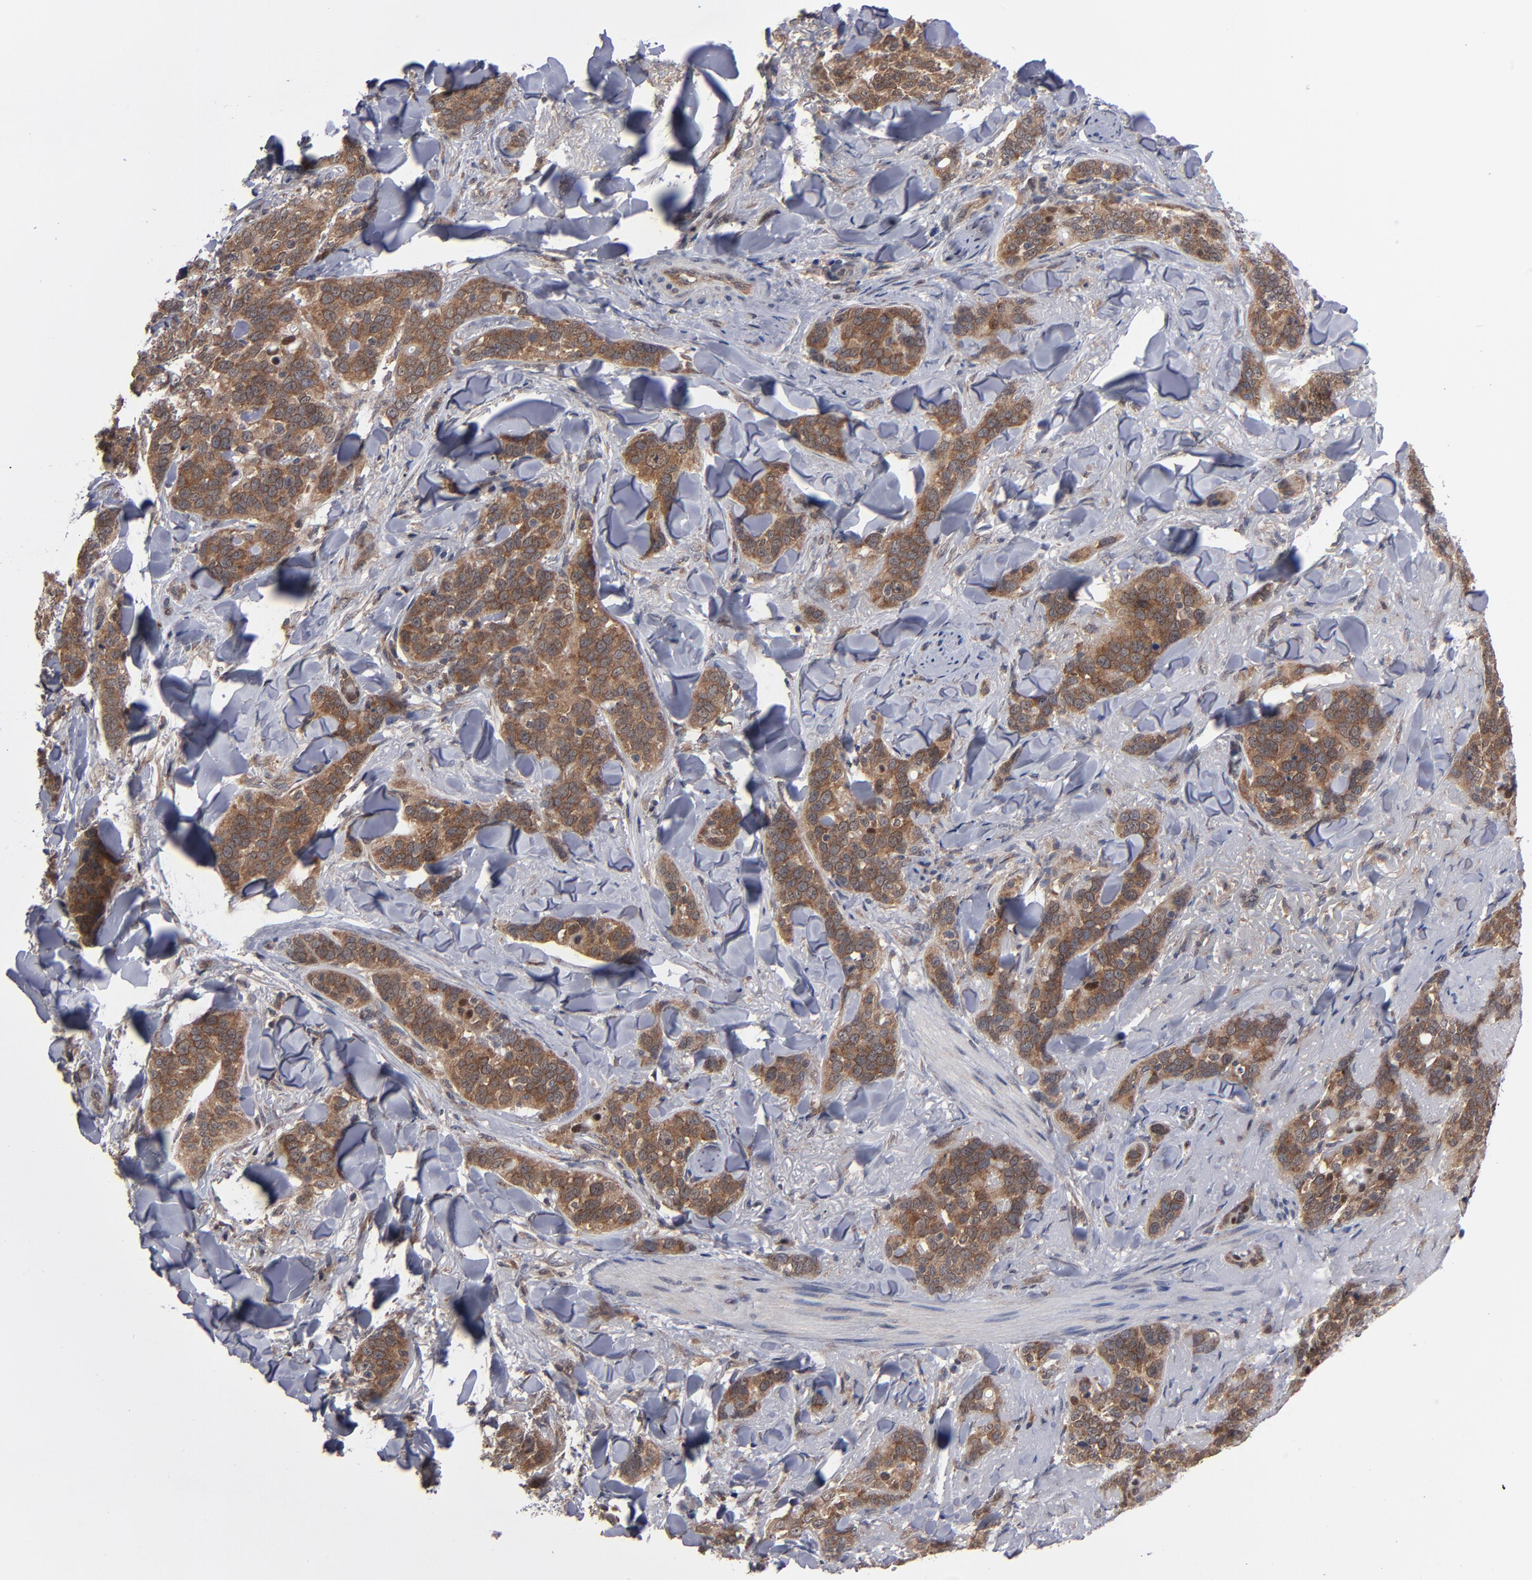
{"staining": {"intensity": "strong", "quantity": ">75%", "location": "cytoplasmic/membranous"}, "tissue": "skin cancer", "cell_type": "Tumor cells", "image_type": "cancer", "snomed": [{"axis": "morphology", "description": "Normal tissue, NOS"}, {"axis": "morphology", "description": "Squamous cell carcinoma, NOS"}, {"axis": "topography", "description": "Skin"}], "caption": "A high-resolution image shows immunohistochemistry (IHC) staining of skin squamous cell carcinoma, which exhibits strong cytoplasmic/membranous staining in approximately >75% of tumor cells. Nuclei are stained in blue.", "gene": "ALG13", "patient": {"sex": "female", "age": 83}}